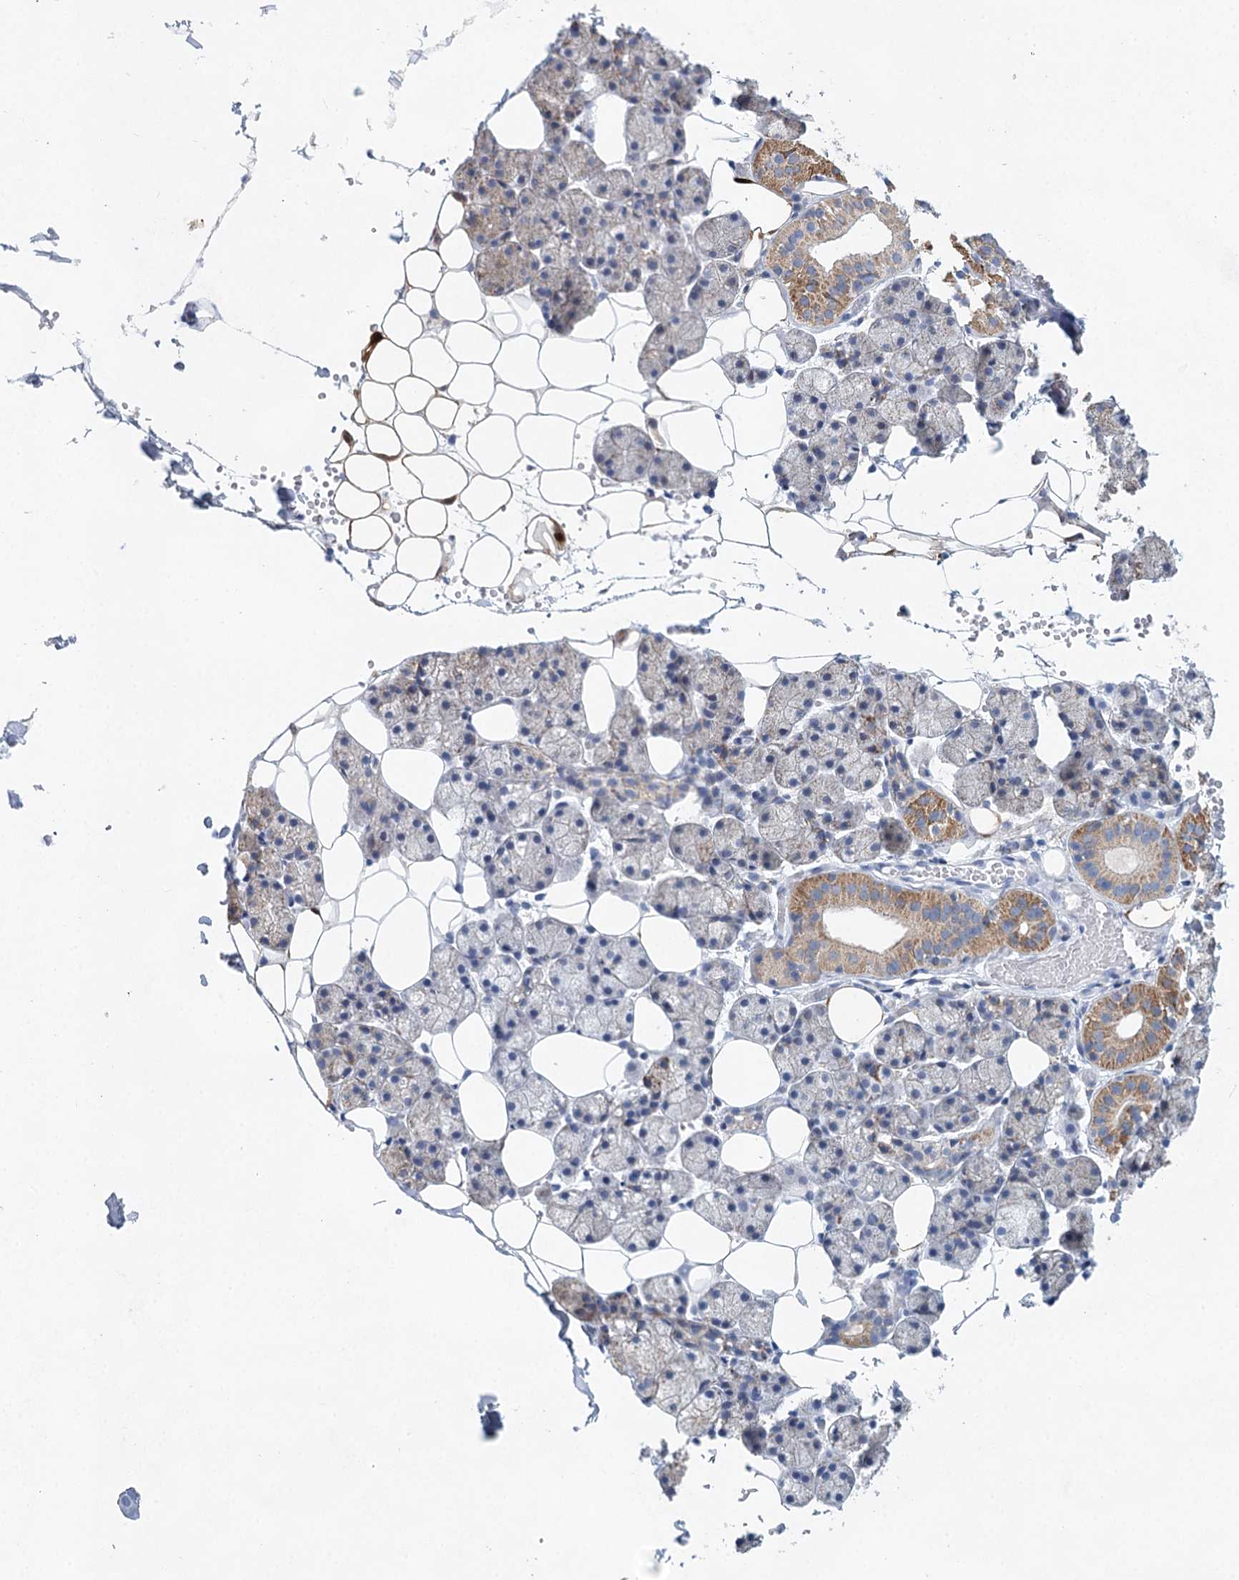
{"staining": {"intensity": "moderate", "quantity": "25%-75%", "location": "cytoplasmic/membranous"}, "tissue": "salivary gland", "cell_type": "Glandular cells", "image_type": "normal", "snomed": [{"axis": "morphology", "description": "Normal tissue, NOS"}, {"axis": "topography", "description": "Salivary gland"}], "caption": "Glandular cells show medium levels of moderate cytoplasmic/membranous positivity in approximately 25%-75% of cells in normal human salivary gland. The staining was performed using DAB (3,3'-diaminobenzidine) to visualize the protein expression in brown, while the nuclei were stained in blue with hematoxylin (Magnification: 20x).", "gene": "XPO6", "patient": {"sex": "female", "age": 33}}